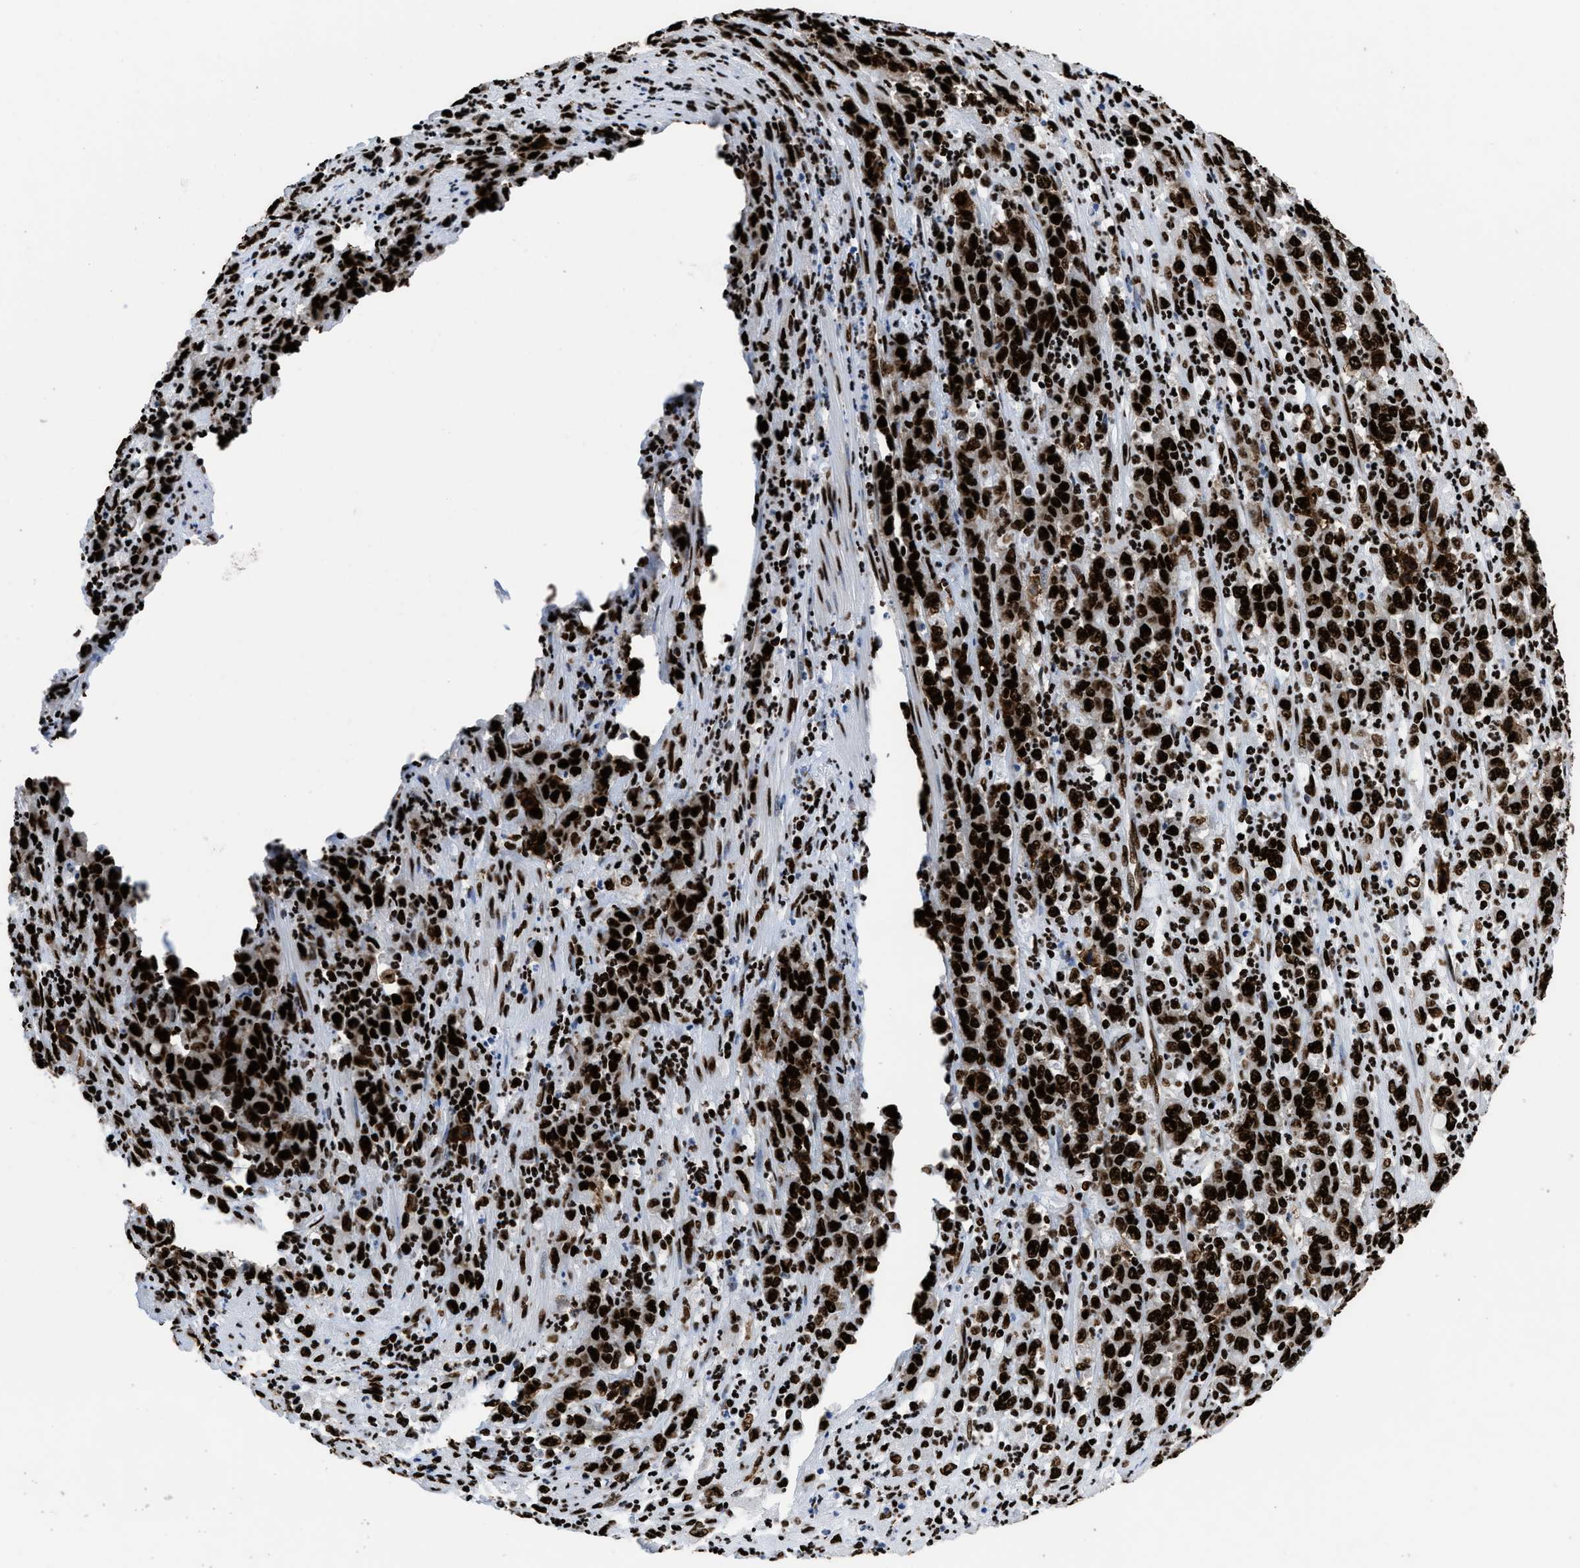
{"staining": {"intensity": "strong", "quantity": ">75%", "location": "nuclear"}, "tissue": "stomach cancer", "cell_type": "Tumor cells", "image_type": "cancer", "snomed": [{"axis": "morphology", "description": "Adenocarcinoma, NOS"}, {"axis": "topography", "description": "Stomach, lower"}], "caption": "Stomach cancer was stained to show a protein in brown. There is high levels of strong nuclear positivity in about >75% of tumor cells.", "gene": "HNRNPM", "patient": {"sex": "female", "age": 71}}